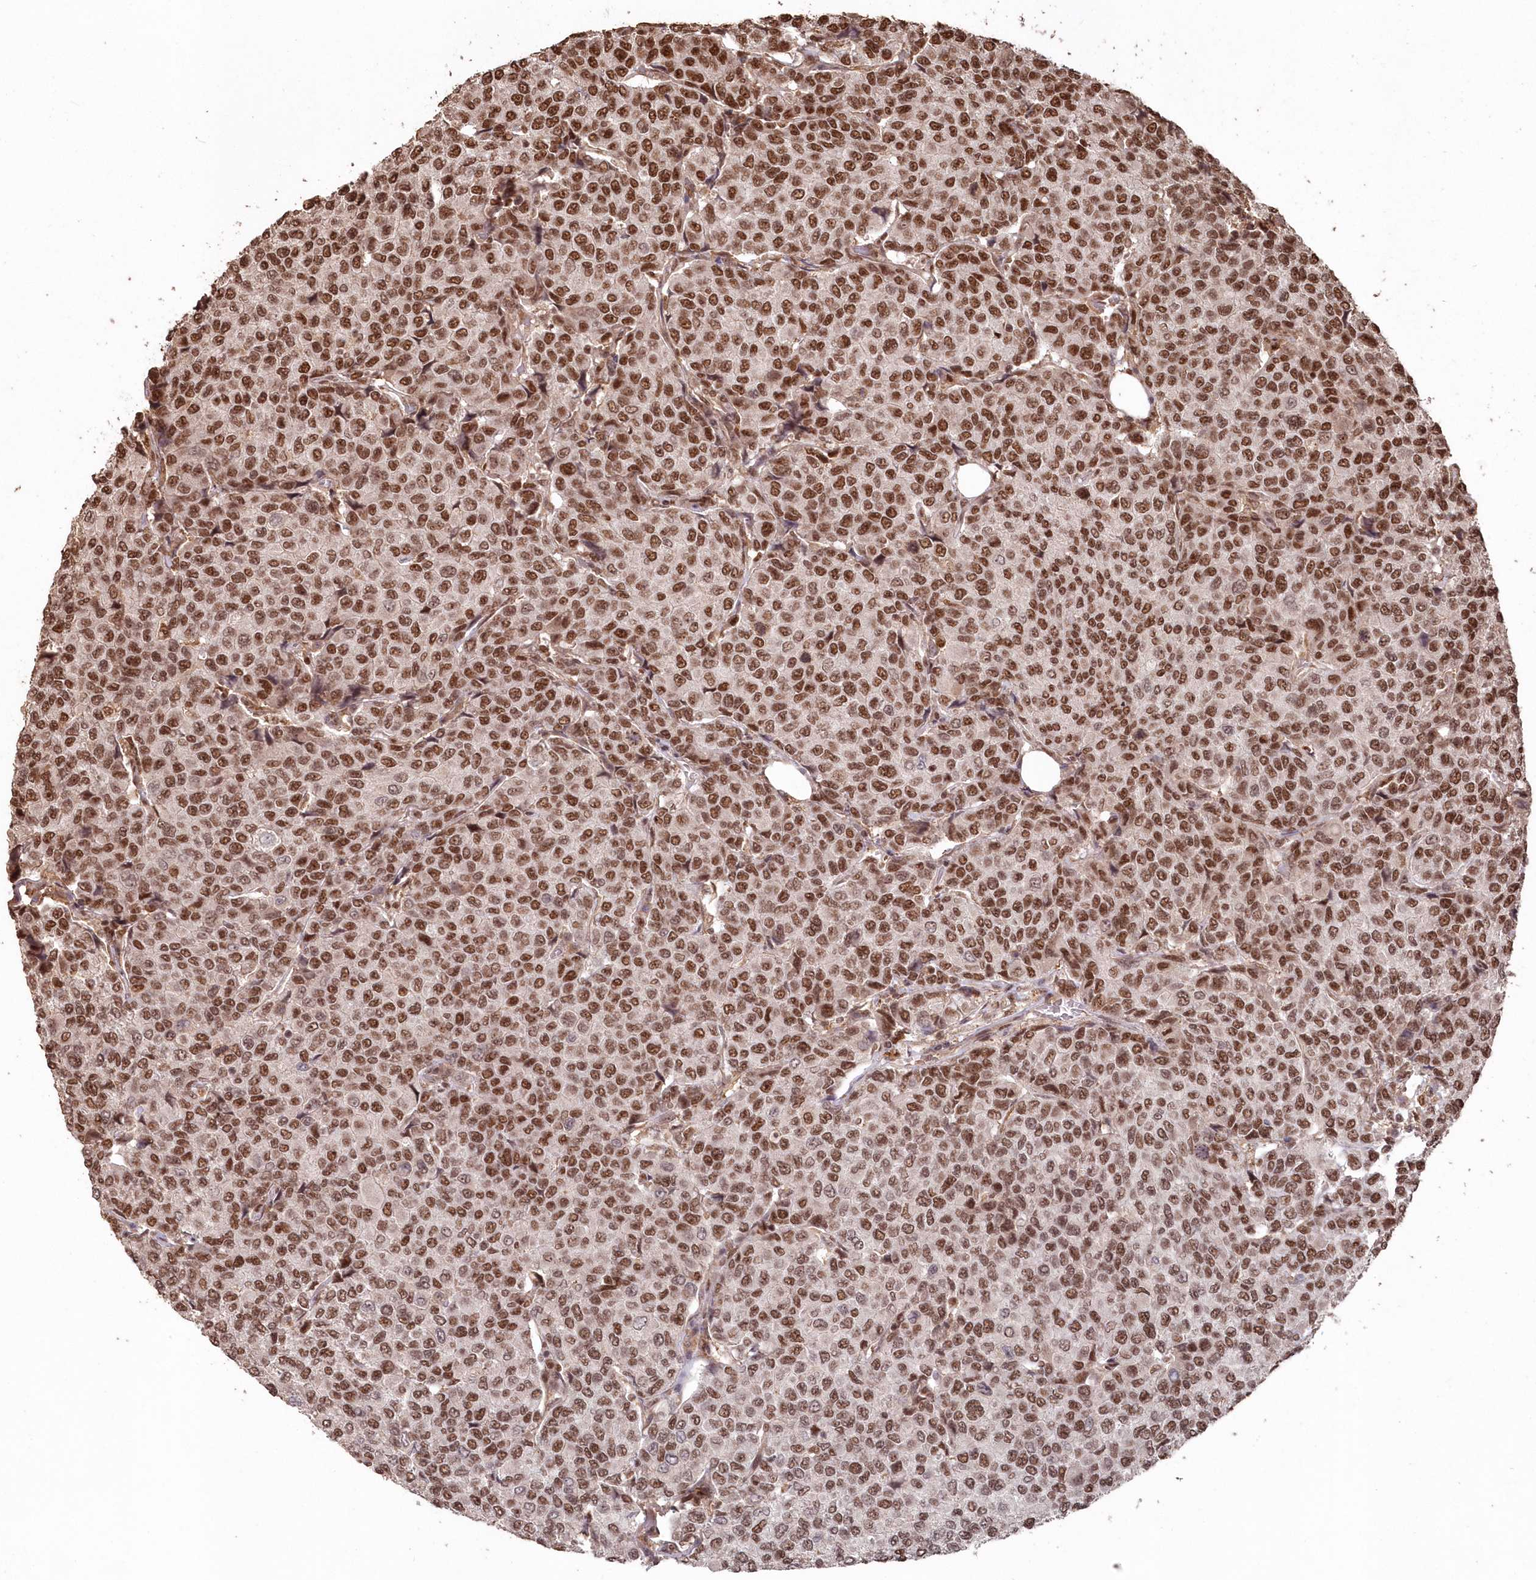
{"staining": {"intensity": "strong", "quantity": ">75%", "location": "nuclear"}, "tissue": "breast cancer", "cell_type": "Tumor cells", "image_type": "cancer", "snomed": [{"axis": "morphology", "description": "Duct carcinoma"}, {"axis": "topography", "description": "Breast"}], "caption": "Protein staining shows strong nuclear staining in approximately >75% of tumor cells in breast cancer (invasive ductal carcinoma).", "gene": "PDS5A", "patient": {"sex": "female", "age": 55}}